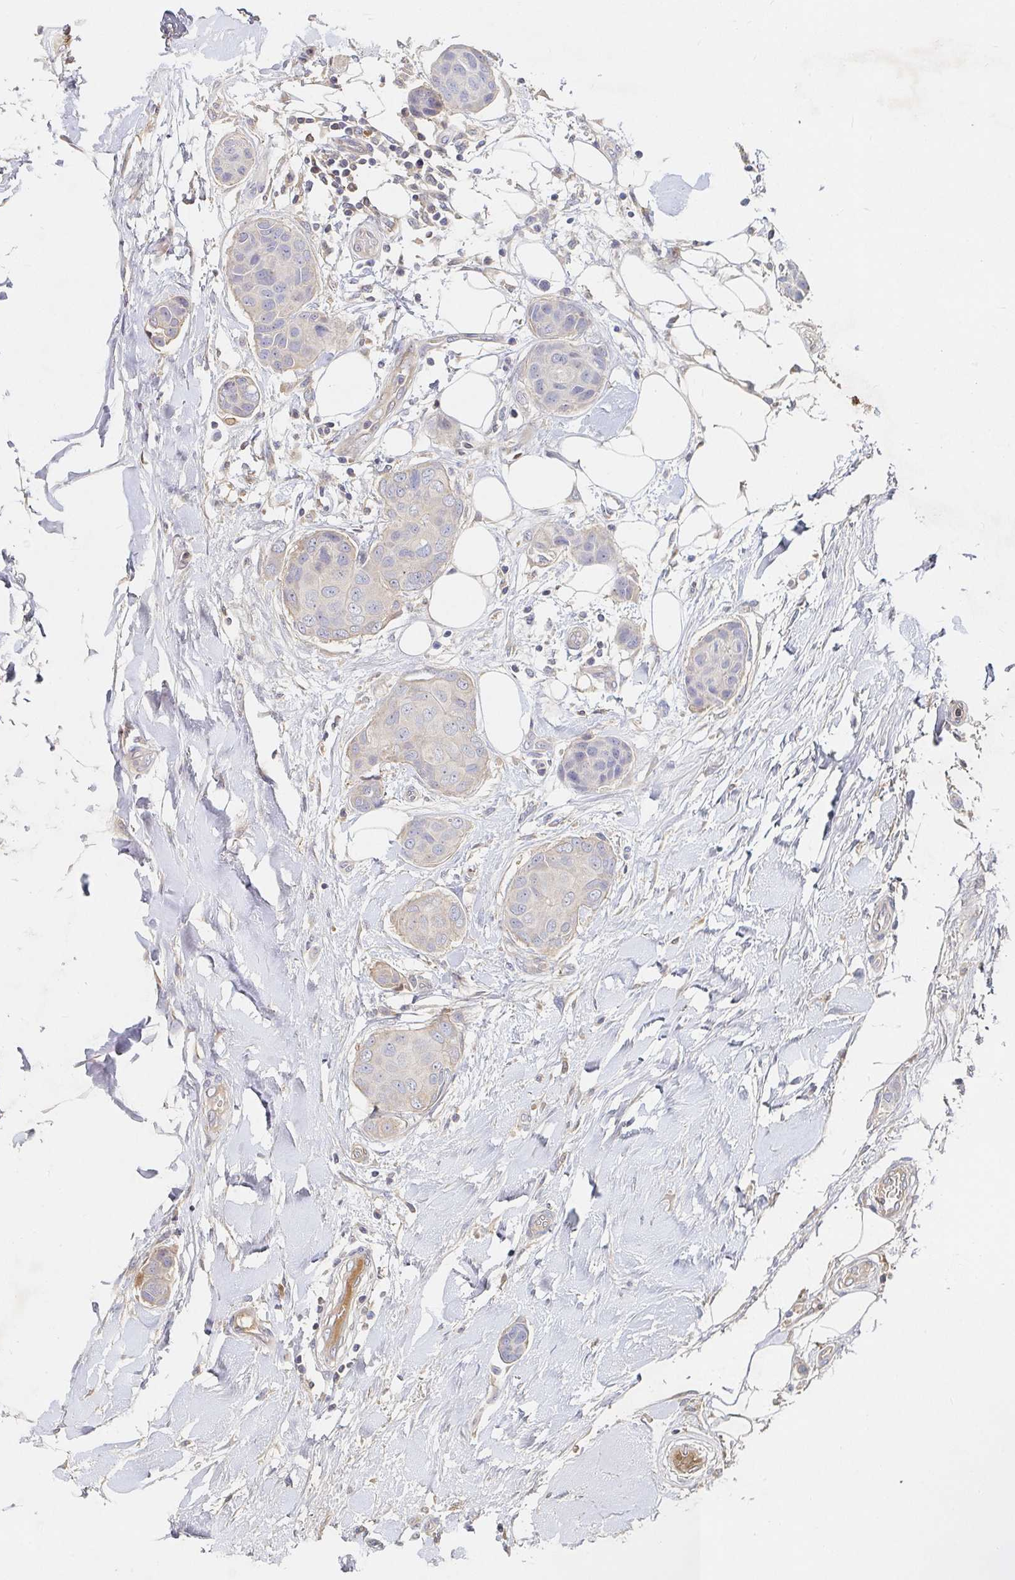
{"staining": {"intensity": "negative", "quantity": "none", "location": "none"}, "tissue": "breast cancer", "cell_type": "Tumor cells", "image_type": "cancer", "snomed": [{"axis": "morphology", "description": "Duct carcinoma"}, {"axis": "topography", "description": "Breast"}, {"axis": "topography", "description": "Lymph node"}], "caption": "Tumor cells are negative for protein expression in human breast cancer (invasive ductal carcinoma).", "gene": "NME9", "patient": {"sex": "female", "age": 80}}